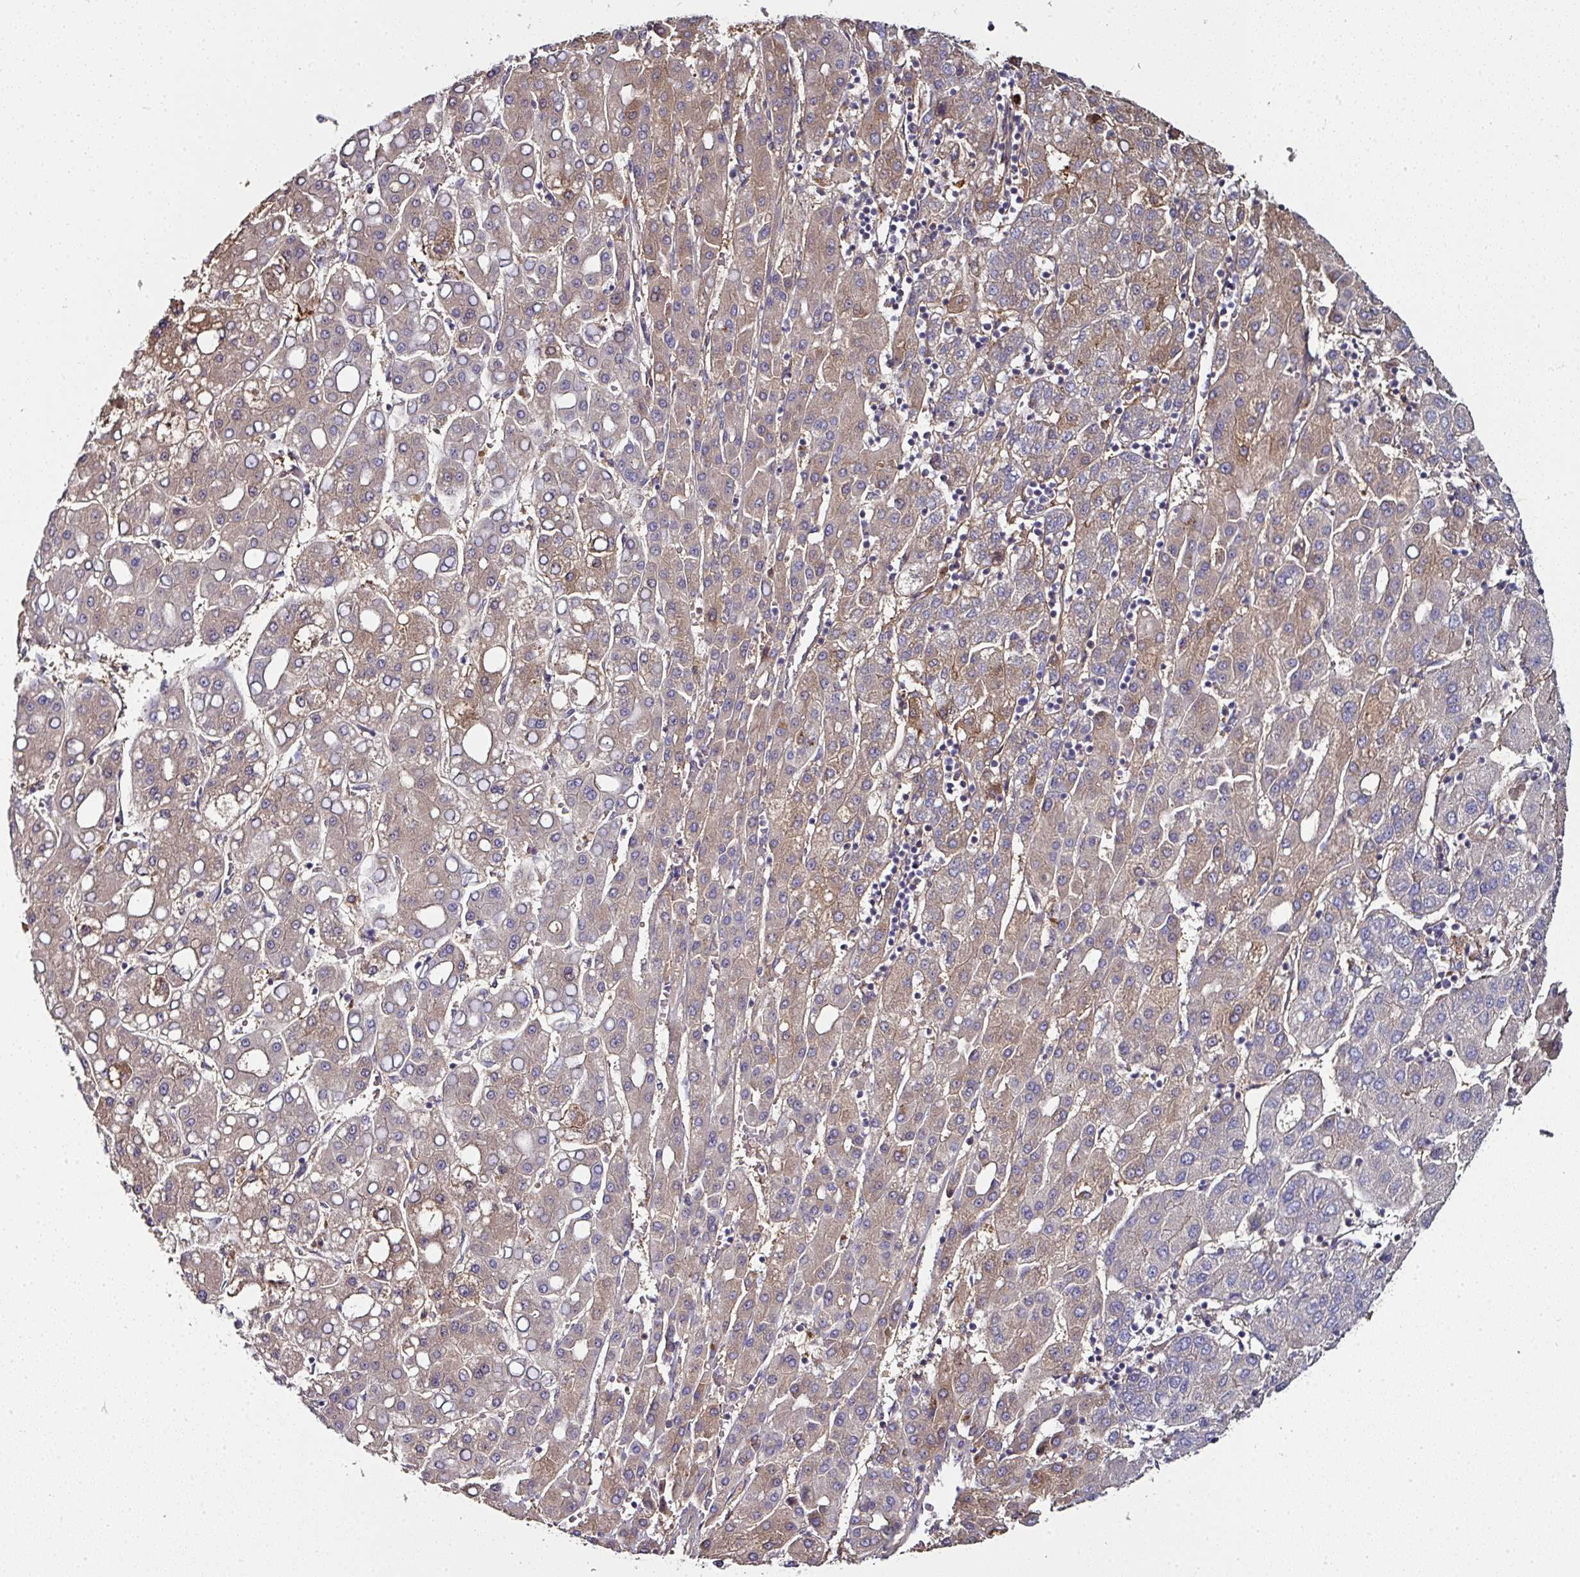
{"staining": {"intensity": "moderate", "quantity": "25%-75%", "location": "cytoplasmic/membranous"}, "tissue": "liver cancer", "cell_type": "Tumor cells", "image_type": "cancer", "snomed": [{"axis": "morphology", "description": "Carcinoma, Hepatocellular, NOS"}, {"axis": "topography", "description": "Liver"}], "caption": "The photomicrograph reveals staining of hepatocellular carcinoma (liver), revealing moderate cytoplasmic/membranous protein positivity (brown color) within tumor cells.", "gene": "CTDSP2", "patient": {"sex": "male", "age": 65}}